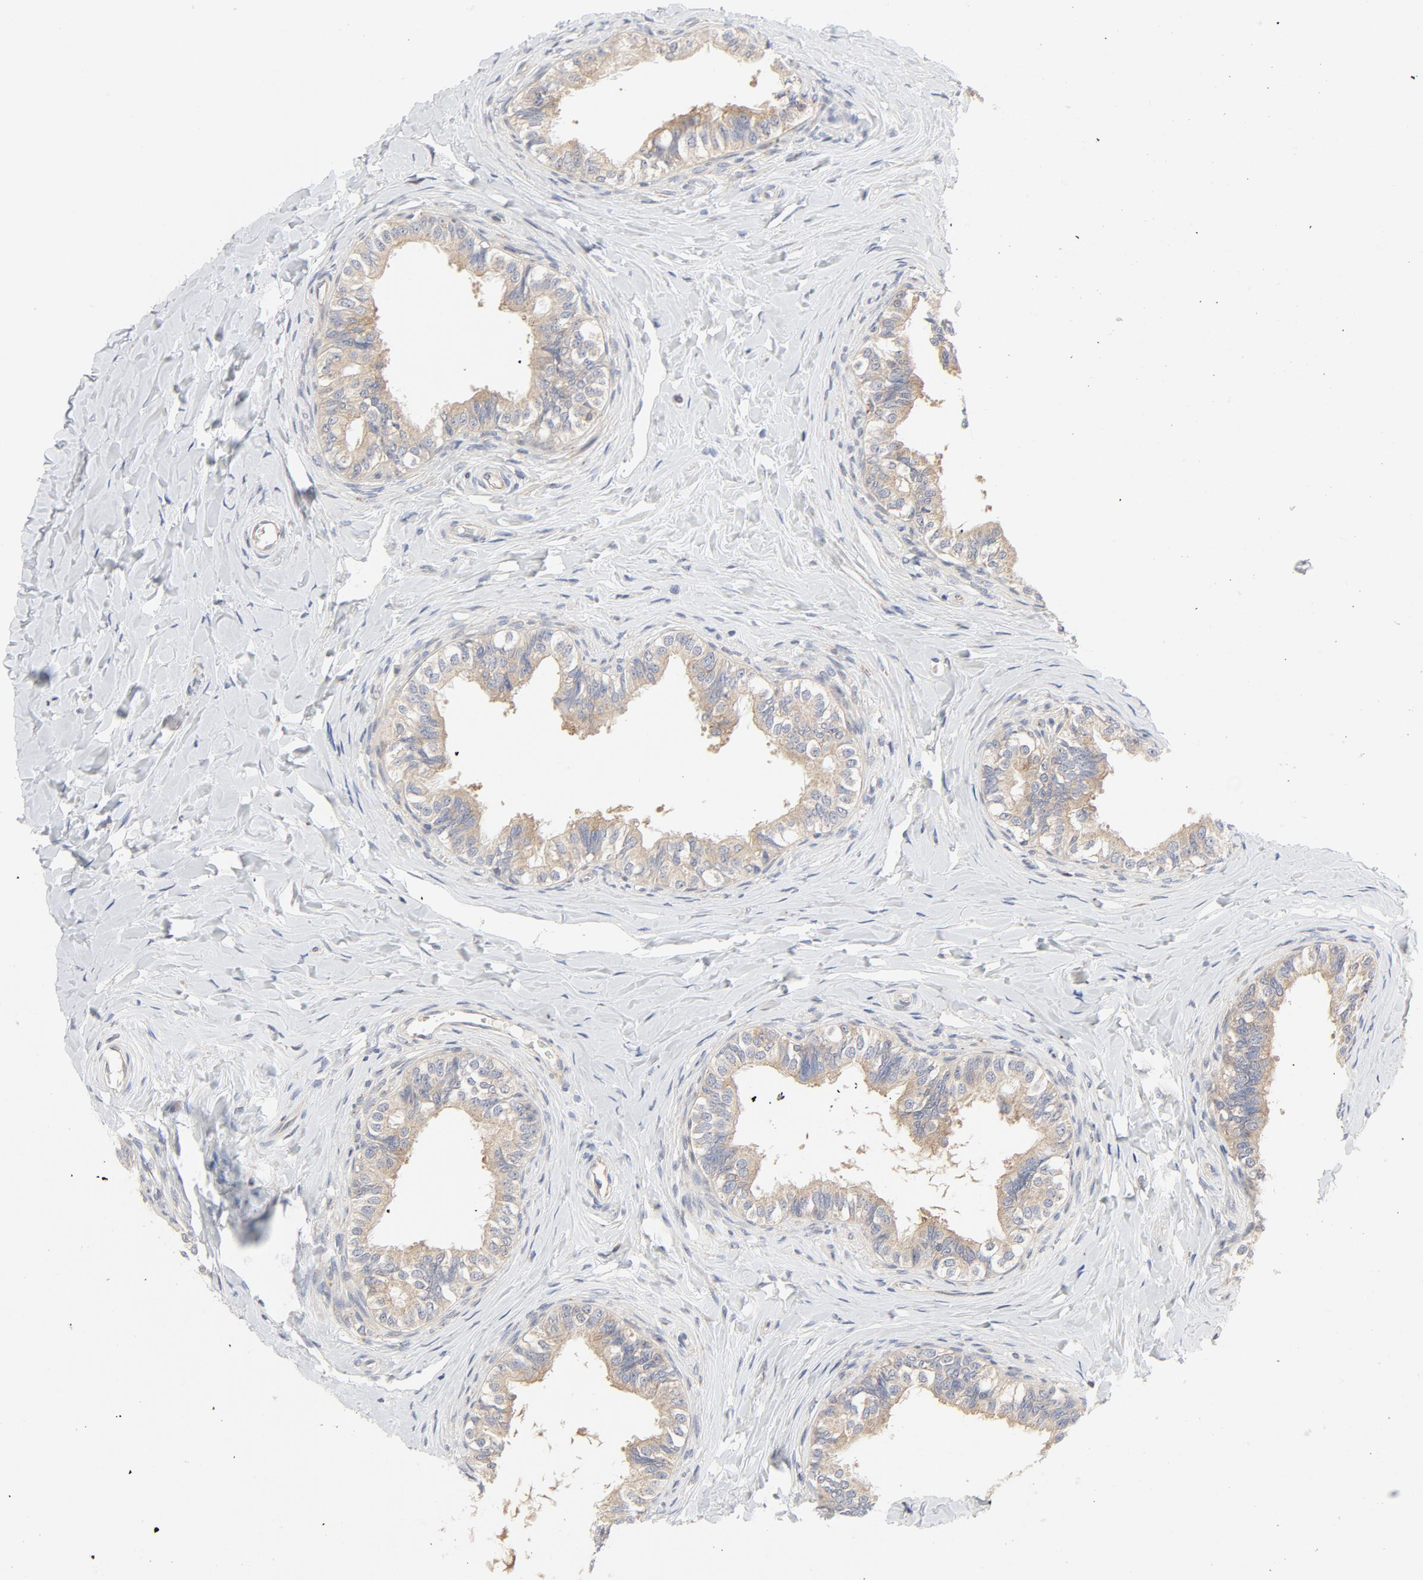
{"staining": {"intensity": "moderate", "quantity": ">75%", "location": "cytoplasmic/membranous"}, "tissue": "epididymis", "cell_type": "Glandular cells", "image_type": "normal", "snomed": [{"axis": "morphology", "description": "Normal tissue, NOS"}, {"axis": "topography", "description": "Soft tissue"}, {"axis": "topography", "description": "Epididymis"}], "caption": "Normal epididymis was stained to show a protein in brown. There is medium levels of moderate cytoplasmic/membranous positivity in about >75% of glandular cells. The protein is stained brown, and the nuclei are stained in blue (DAB IHC with brightfield microscopy, high magnification).", "gene": "RABEP1", "patient": {"sex": "male", "age": 26}}